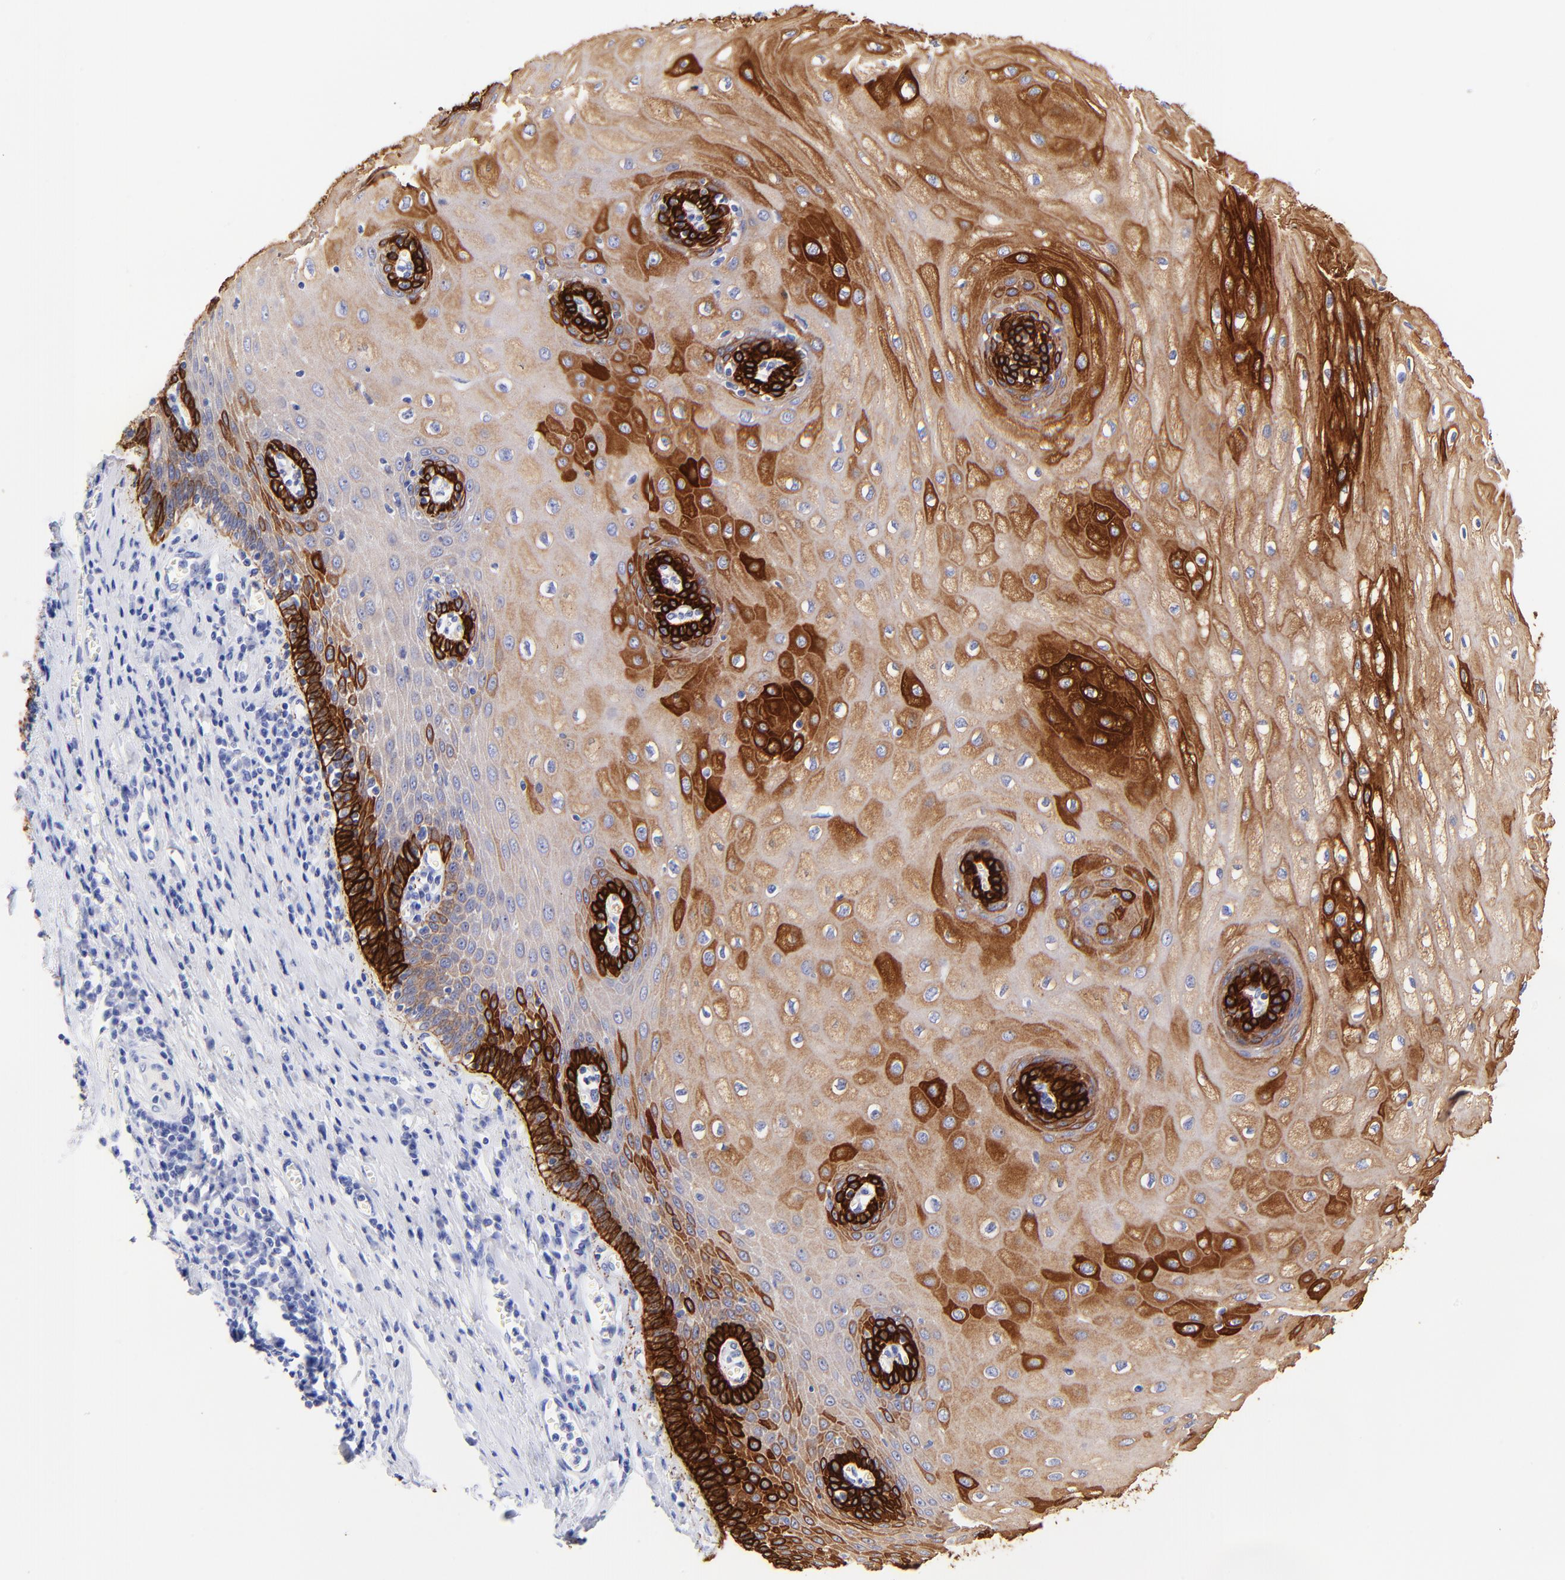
{"staining": {"intensity": "moderate", "quantity": ">75%", "location": "cytoplasmic/membranous"}, "tissue": "esophagus", "cell_type": "Squamous epithelial cells", "image_type": "normal", "snomed": [{"axis": "morphology", "description": "Normal tissue, NOS"}, {"axis": "morphology", "description": "Squamous cell carcinoma, NOS"}, {"axis": "topography", "description": "Esophagus"}], "caption": "A medium amount of moderate cytoplasmic/membranous staining is appreciated in about >75% of squamous epithelial cells in unremarkable esophagus.", "gene": "KRT19", "patient": {"sex": "male", "age": 65}}